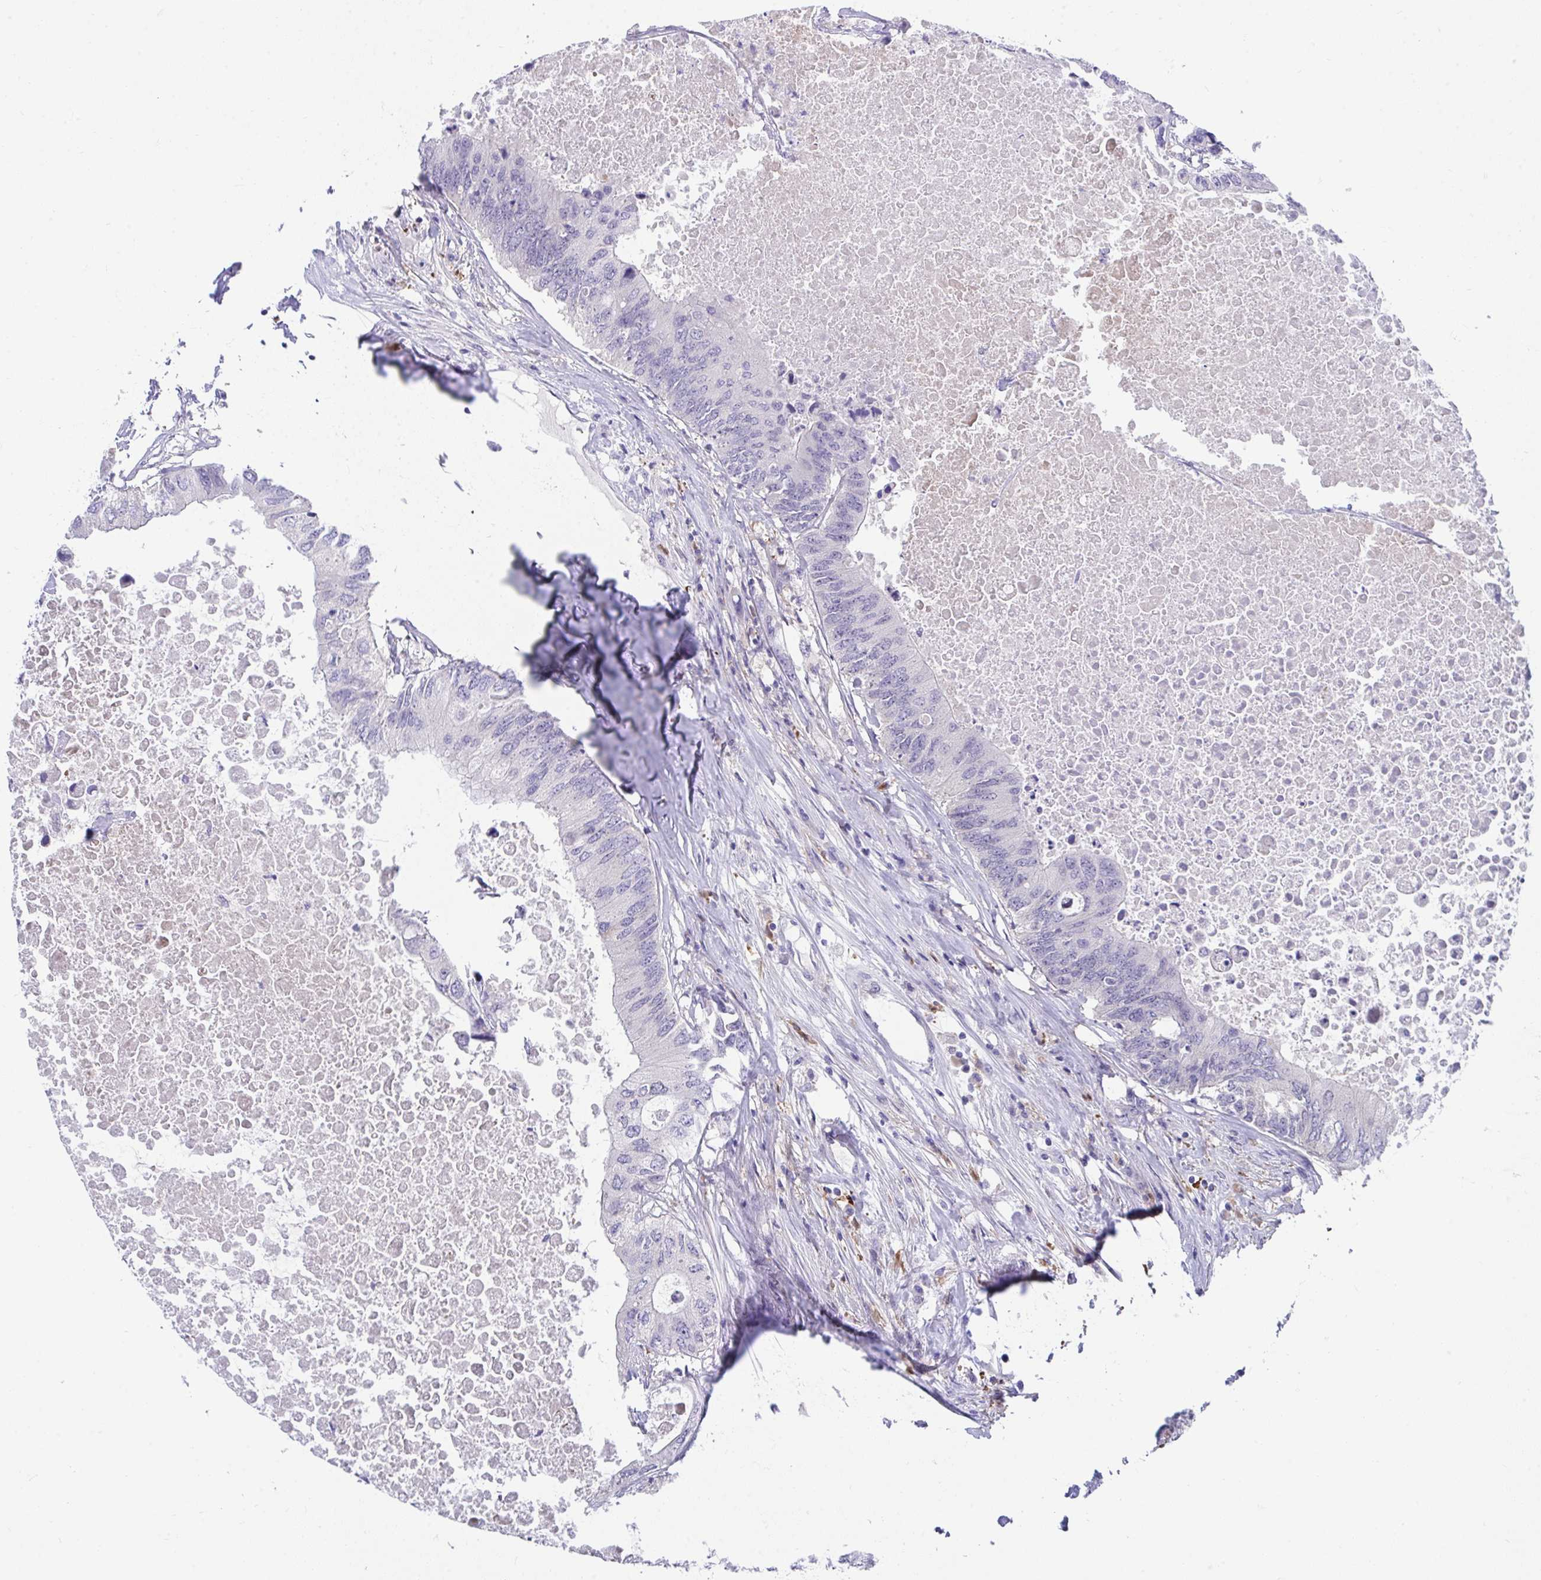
{"staining": {"intensity": "negative", "quantity": "none", "location": "none"}, "tissue": "colorectal cancer", "cell_type": "Tumor cells", "image_type": "cancer", "snomed": [{"axis": "morphology", "description": "Adenocarcinoma, NOS"}, {"axis": "topography", "description": "Colon"}], "caption": "Protein analysis of colorectal cancer exhibits no significant positivity in tumor cells.", "gene": "CENPQ", "patient": {"sex": "male", "age": 71}}